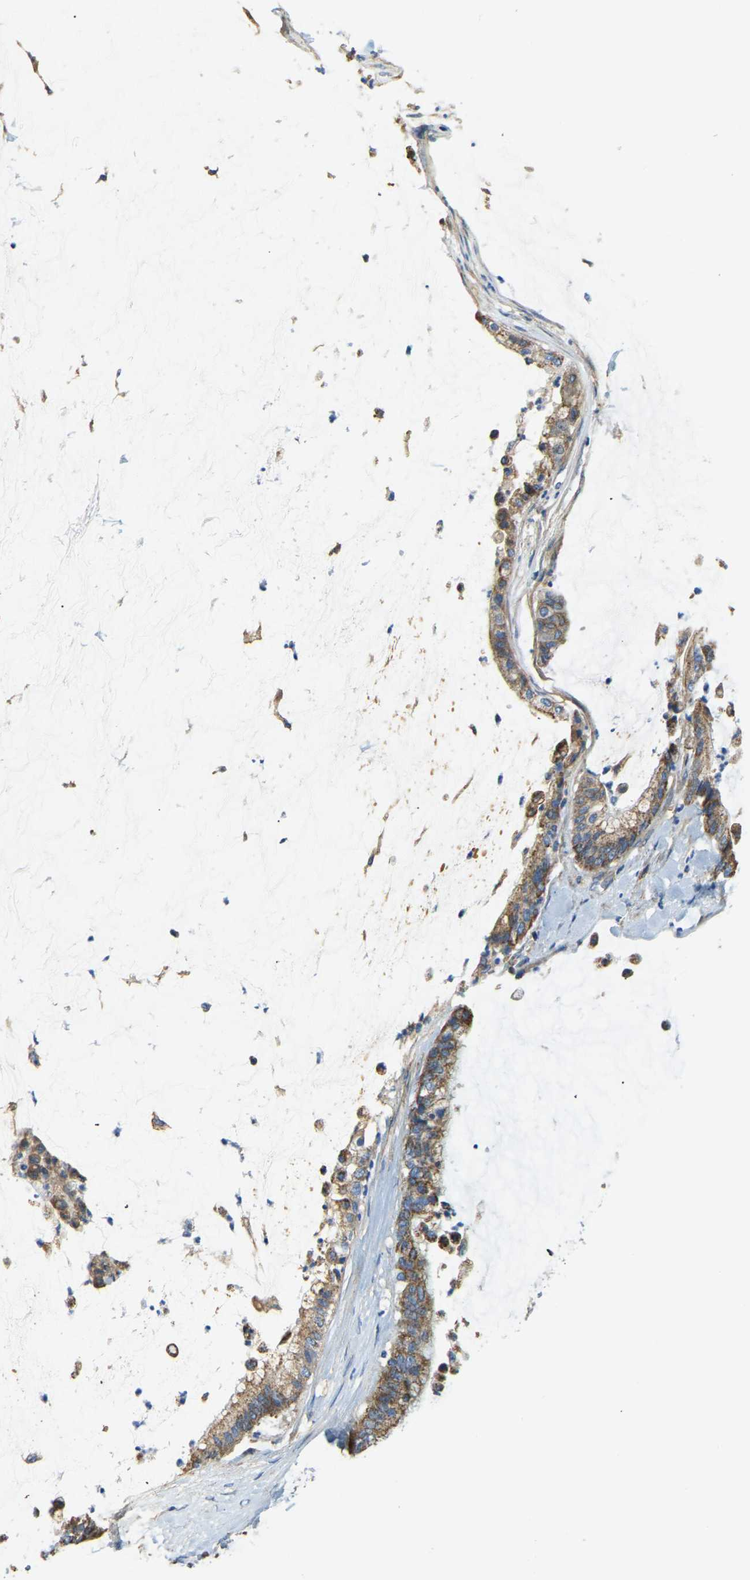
{"staining": {"intensity": "moderate", "quantity": ">75%", "location": "cytoplasmic/membranous"}, "tissue": "pancreatic cancer", "cell_type": "Tumor cells", "image_type": "cancer", "snomed": [{"axis": "morphology", "description": "Adenocarcinoma, NOS"}, {"axis": "topography", "description": "Pancreas"}], "caption": "Pancreatic adenocarcinoma was stained to show a protein in brown. There is medium levels of moderate cytoplasmic/membranous staining in about >75% of tumor cells. Ihc stains the protein in brown and the nuclei are stained blue.", "gene": "AHNAK", "patient": {"sex": "male", "age": 41}}